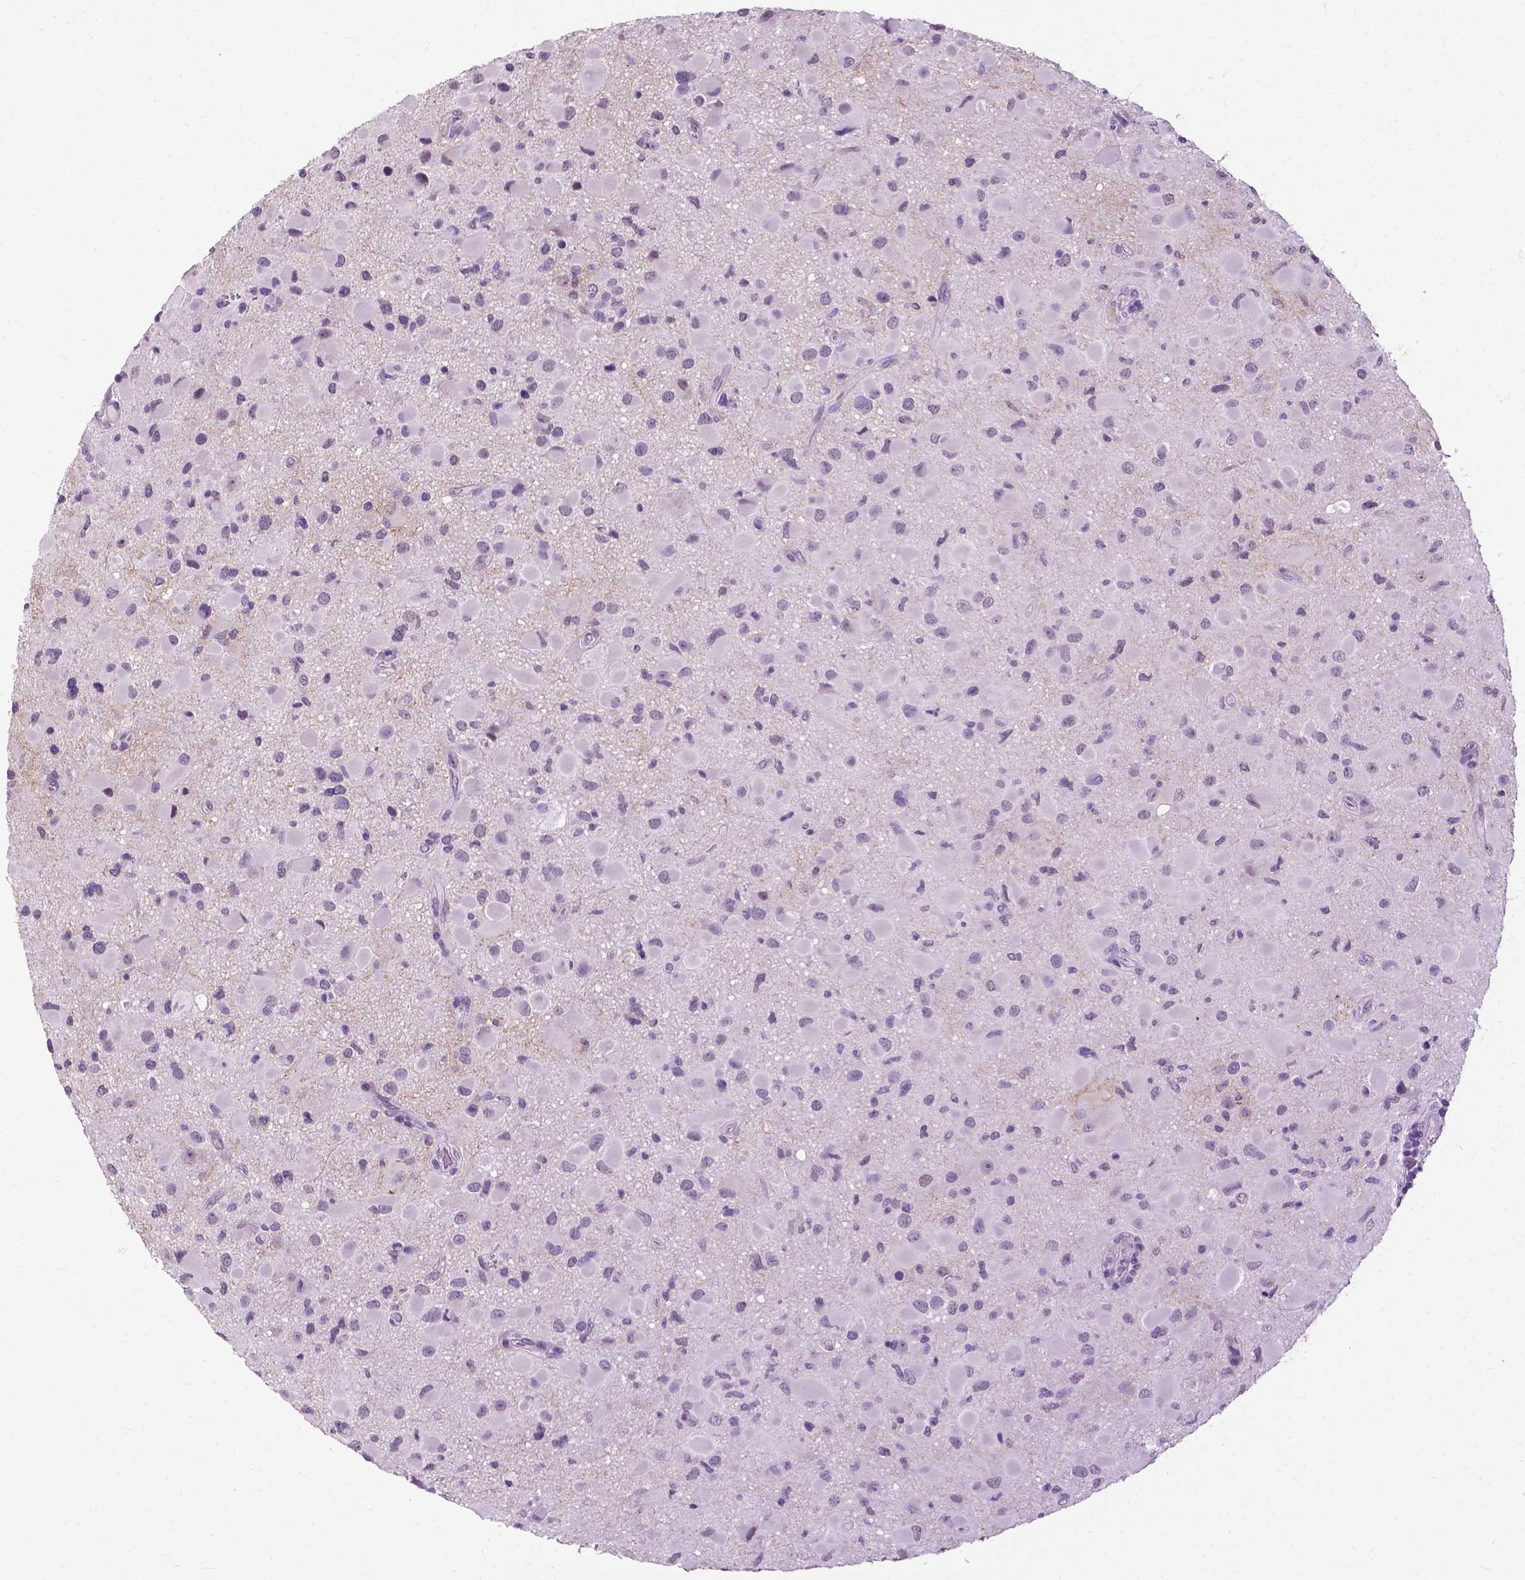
{"staining": {"intensity": "negative", "quantity": "none", "location": "none"}, "tissue": "glioma", "cell_type": "Tumor cells", "image_type": "cancer", "snomed": [{"axis": "morphology", "description": "Glioma, malignant, Low grade"}, {"axis": "topography", "description": "Brain"}], "caption": "High power microscopy image of an immunohistochemistry histopathology image of malignant glioma (low-grade), revealing no significant expression in tumor cells.", "gene": "GPR37L1", "patient": {"sex": "female", "age": 32}}